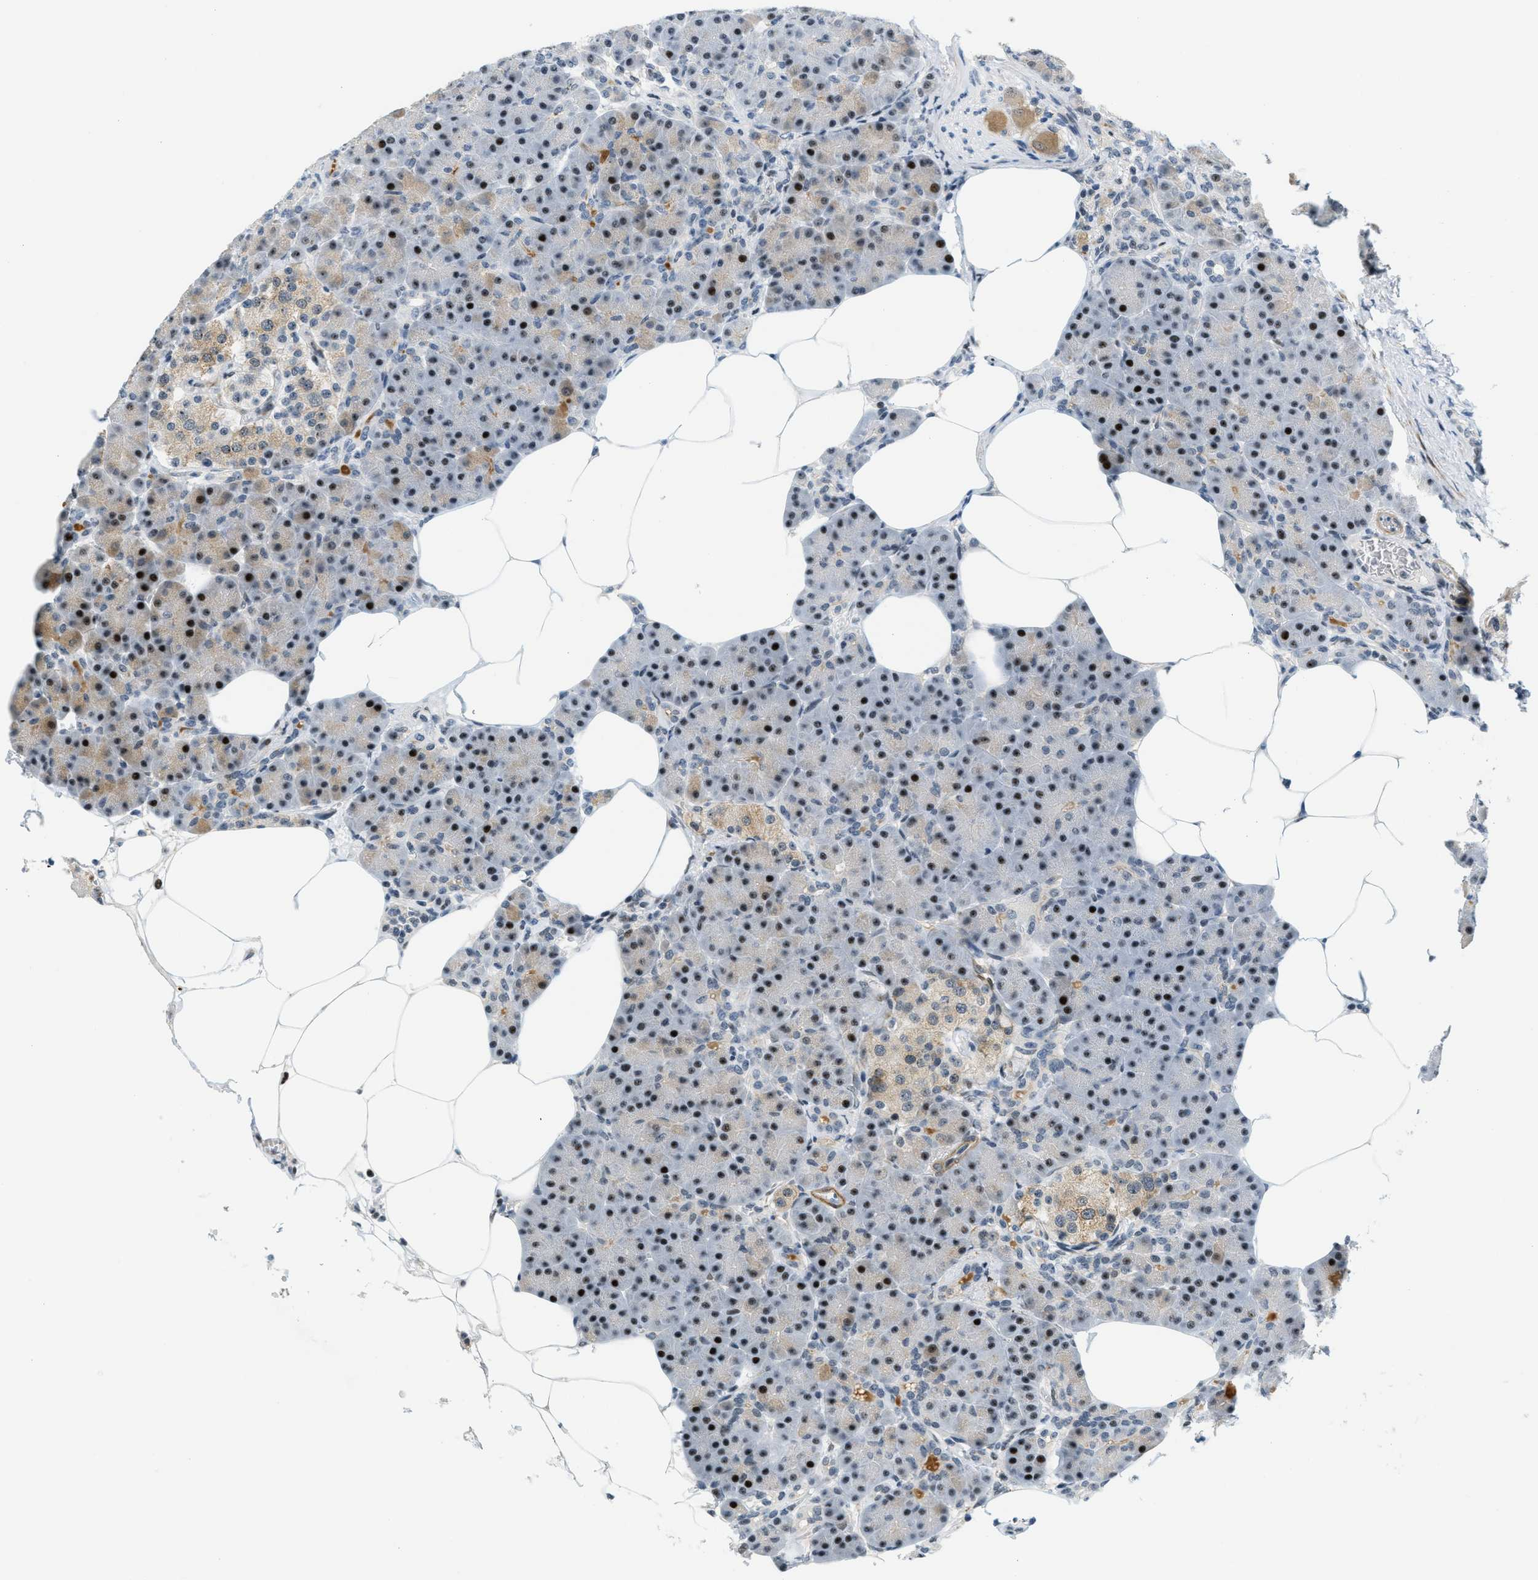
{"staining": {"intensity": "strong", "quantity": "25%-75%", "location": "nuclear"}, "tissue": "pancreas", "cell_type": "Exocrine glandular cells", "image_type": "normal", "snomed": [{"axis": "morphology", "description": "Normal tissue, NOS"}, {"axis": "topography", "description": "Pancreas"}], "caption": "This is a histology image of immunohistochemistry staining of benign pancreas, which shows strong staining in the nuclear of exocrine glandular cells.", "gene": "ZDHHC23", "patient": {"sex": "female", "age": 70}}